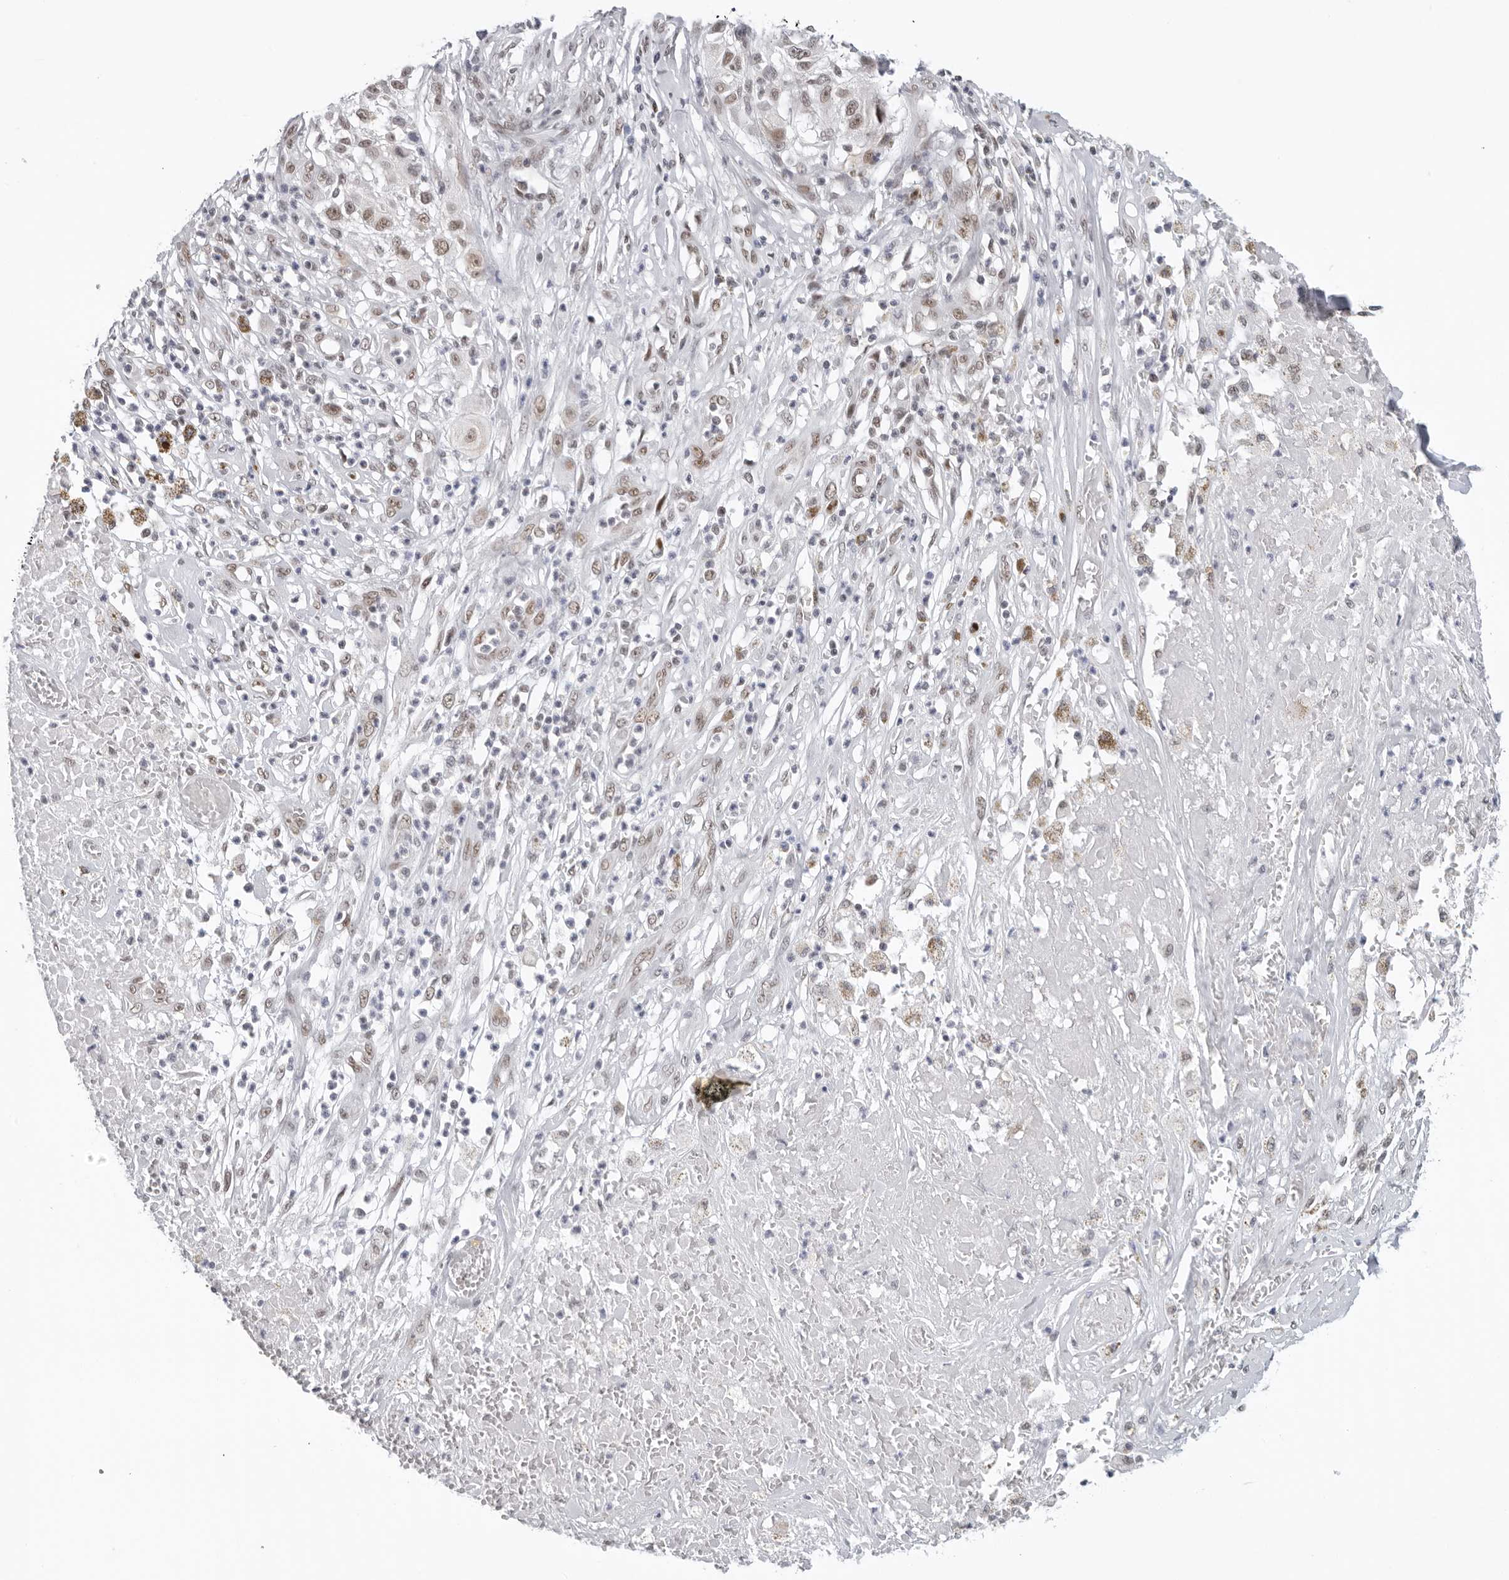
{"staining": {"intensity": "weak", "quantity": ">75%", "location": "nuclear"}, "tissue": "melanoma", "cell_type": "Tumor cells", "image_type": "cancer", "snomed": [{"axis": "morphology", "description": "Necrosis, NOS"}, {"axis": "morphology", "description": "Malignant melanoma, NOS"}, {"axis": "topography", "description": "Skin"}], "caption": "A micrograph showing weak nuclear positivity in about >75% of tumor cells in malignant melanoma, as visualized by brown immunohistochemical staining.", "gene": "FOXK2", "patient": {"sex": "female", "age": 87}}